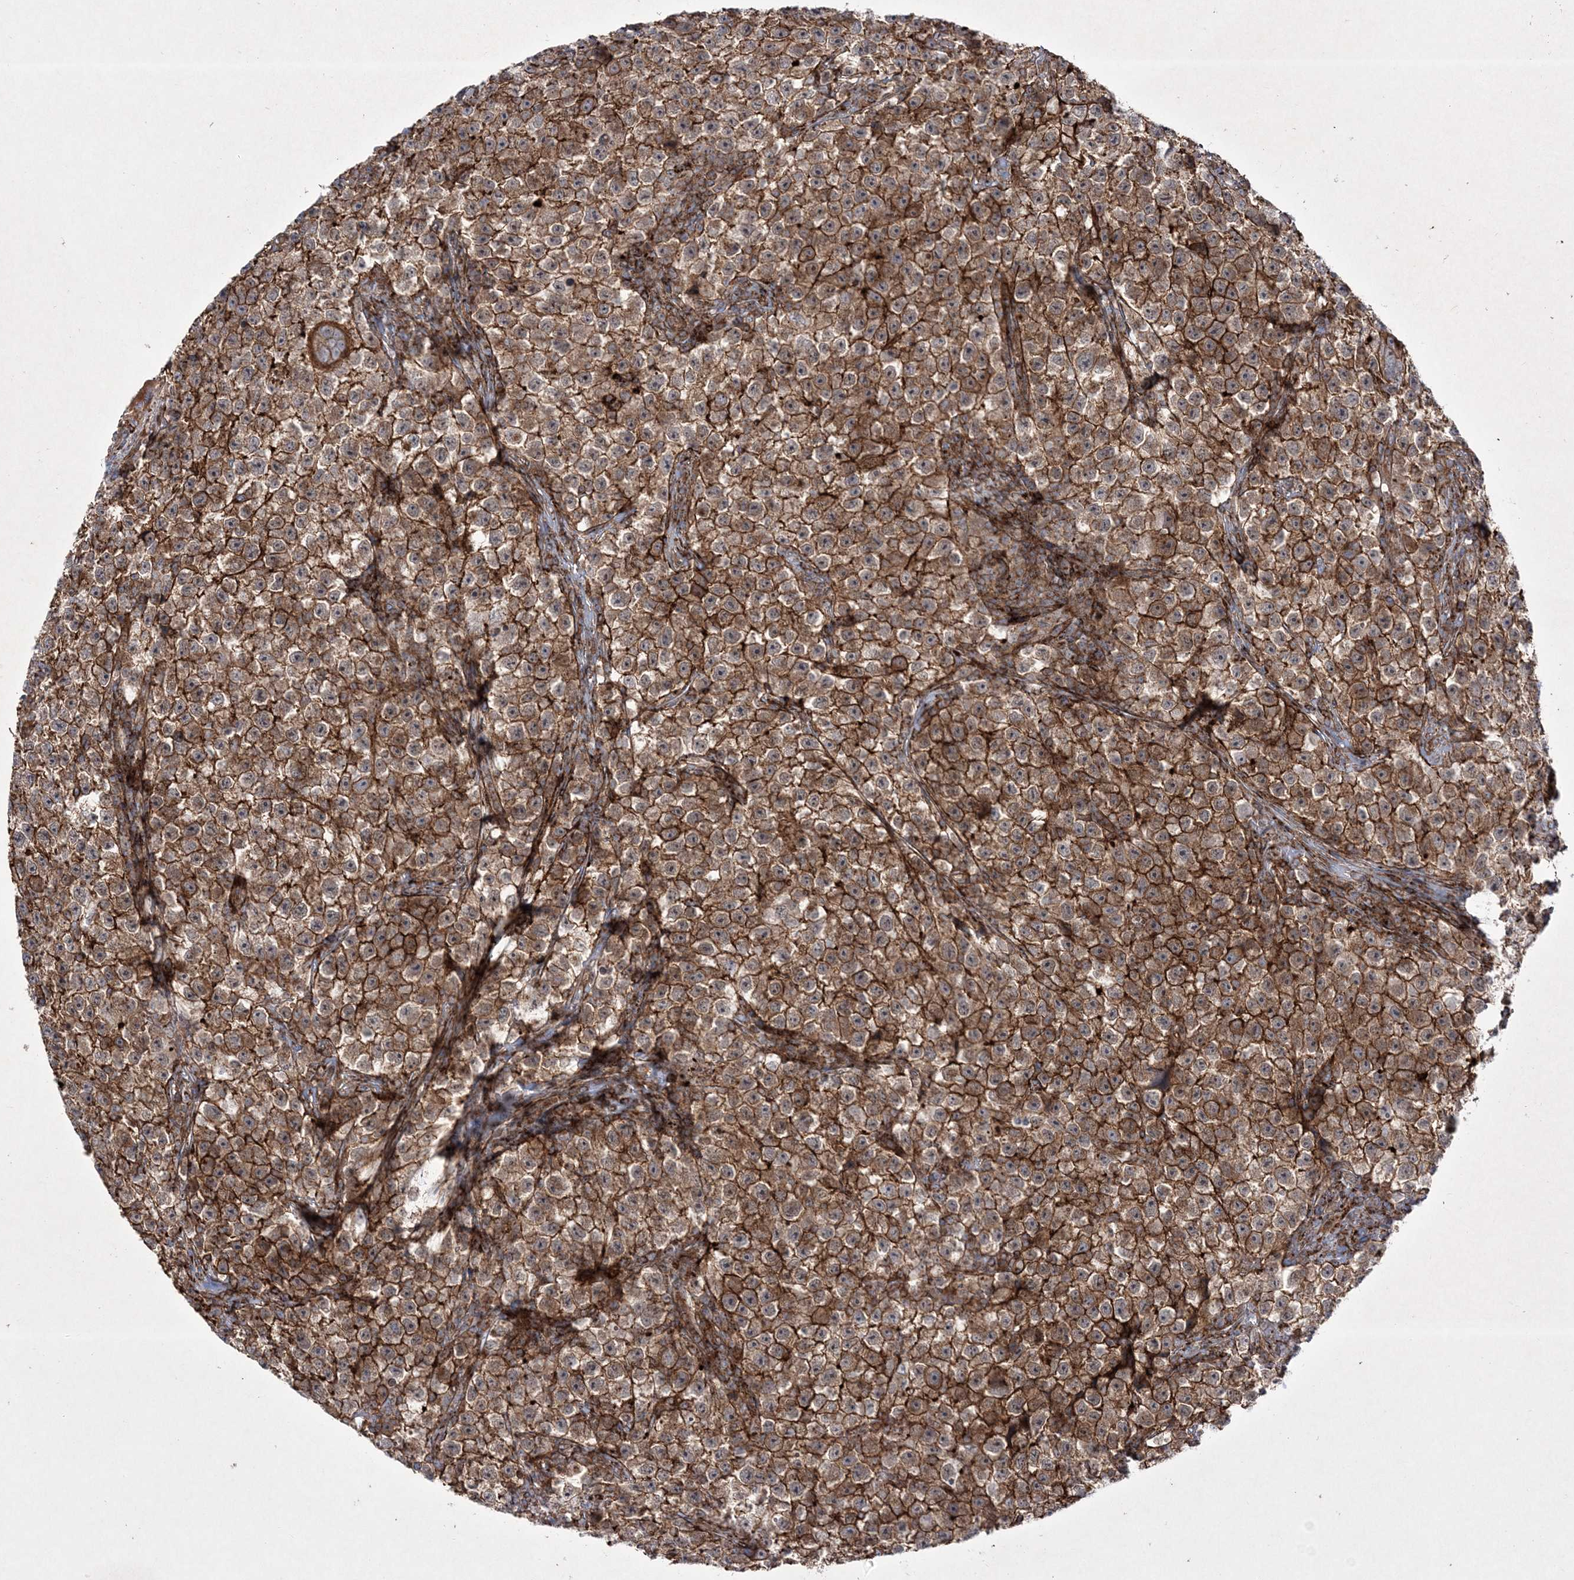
{"staining": {"intensity": "strong", "quantity": ">75%", "location": "cytoplasmic/membranous"}, "tissue": "testis cancer", "cell_type": "Tumor cells", "image_type": "cancer", "snomed": [{"axis": "morphology", "description": "Seminoma, NOS"}, {"axis": "topography", "description": "Testis"}], "caption": "A brown stain labels strong cytoplasmic/membranous positivity of a protein in testis cancer tumor cells.", "gene": "RICTOR", "patient": {"sex": "male", "age": 22}}